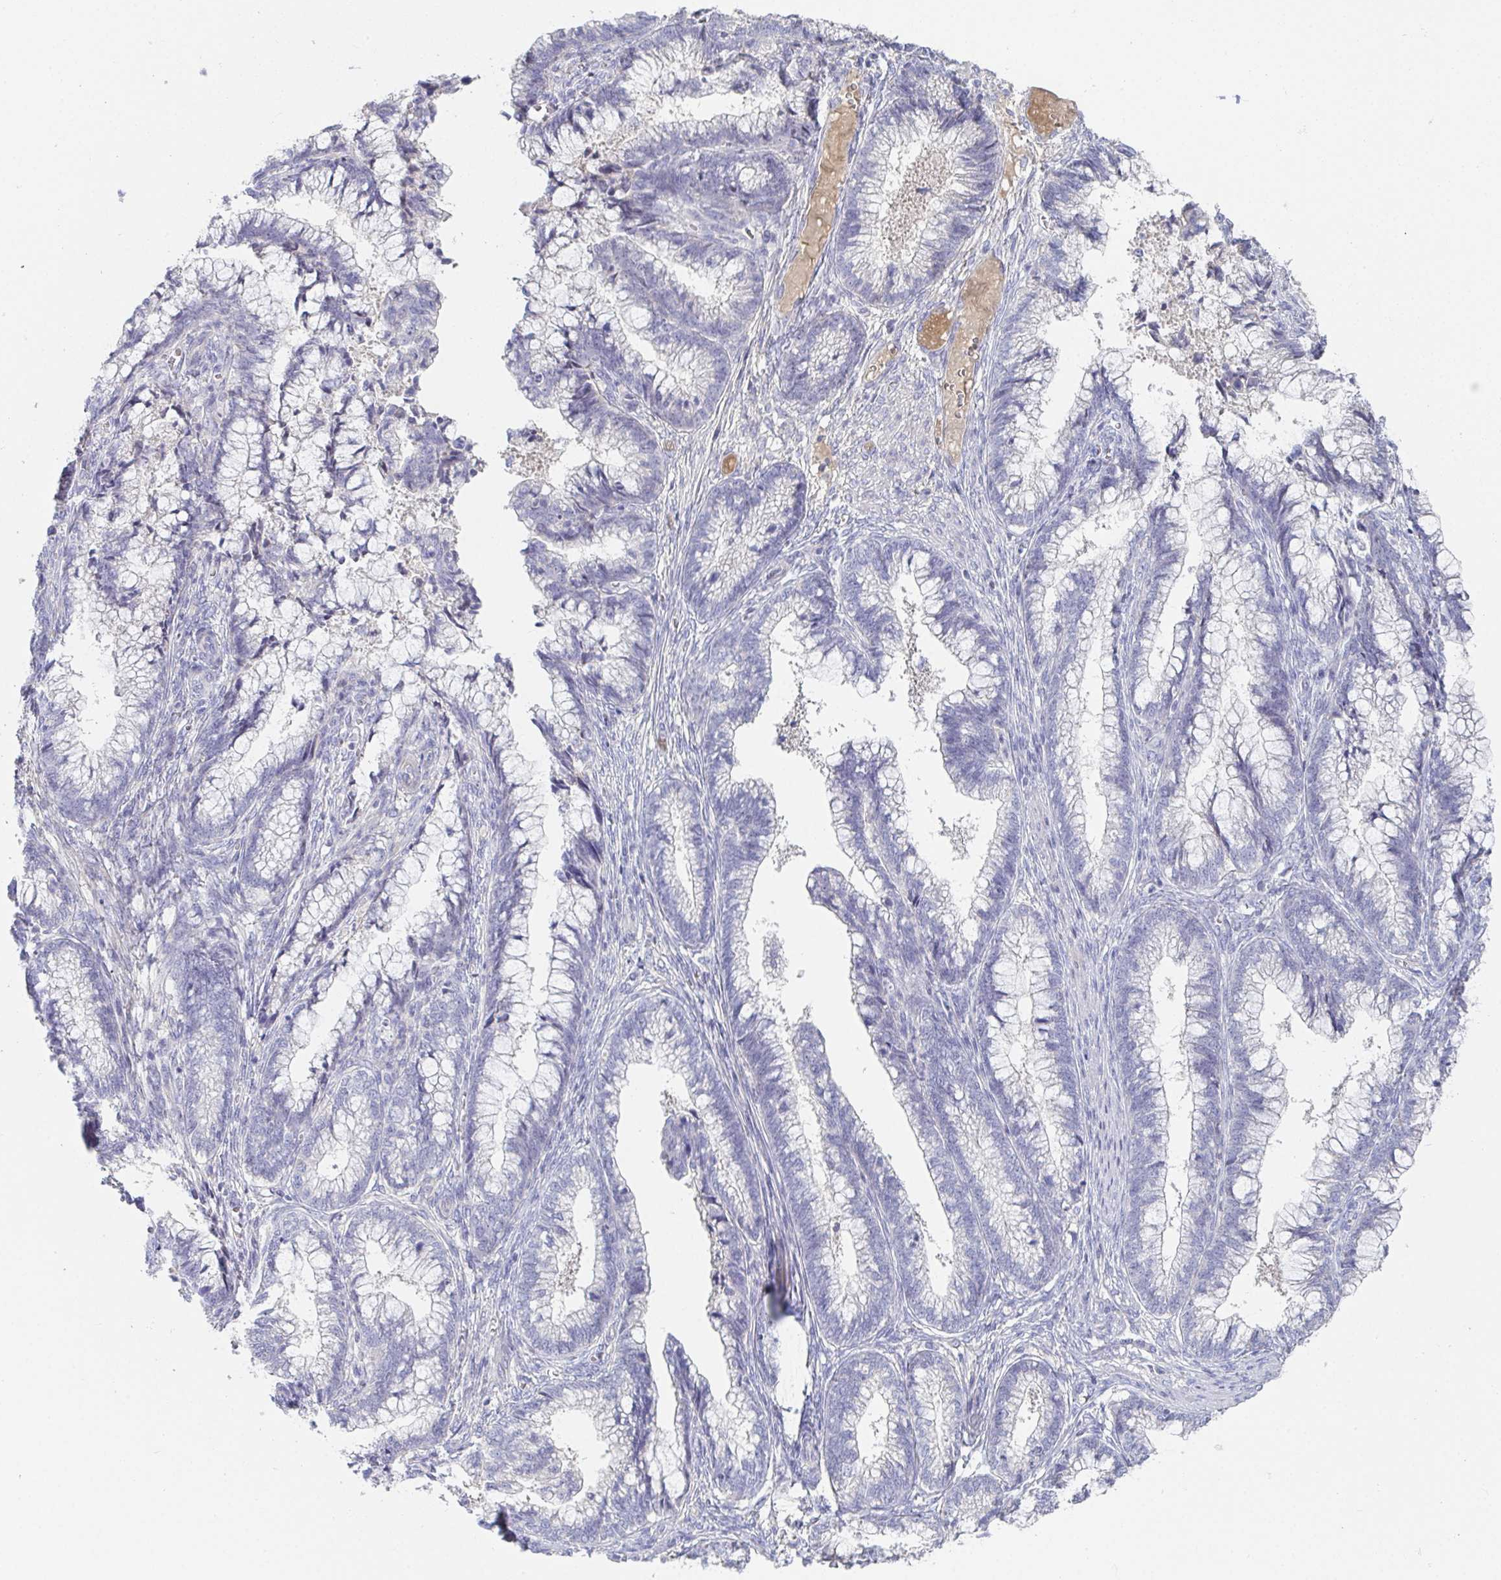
{"staining": {"intensity": "negative", "quantity": "none", "location": "none"}, "tissue": "cervical cancer", "cell_type": "Tumor cells", "image_type": "cancer", "snomed": [{"axis": "morphology", "description": "Adenocarcinoma, NOS"}, {"axis": "topography", "description": "Cervix"}], "caption": "High power microscopy image of an immunohistochemistry (IHC) photomicrograph of adenocarcinoma (cervical), revealing no significant staining in tumor cells.", "gene": "ANO5", "patient": {"sex": "female", "age": 44}}